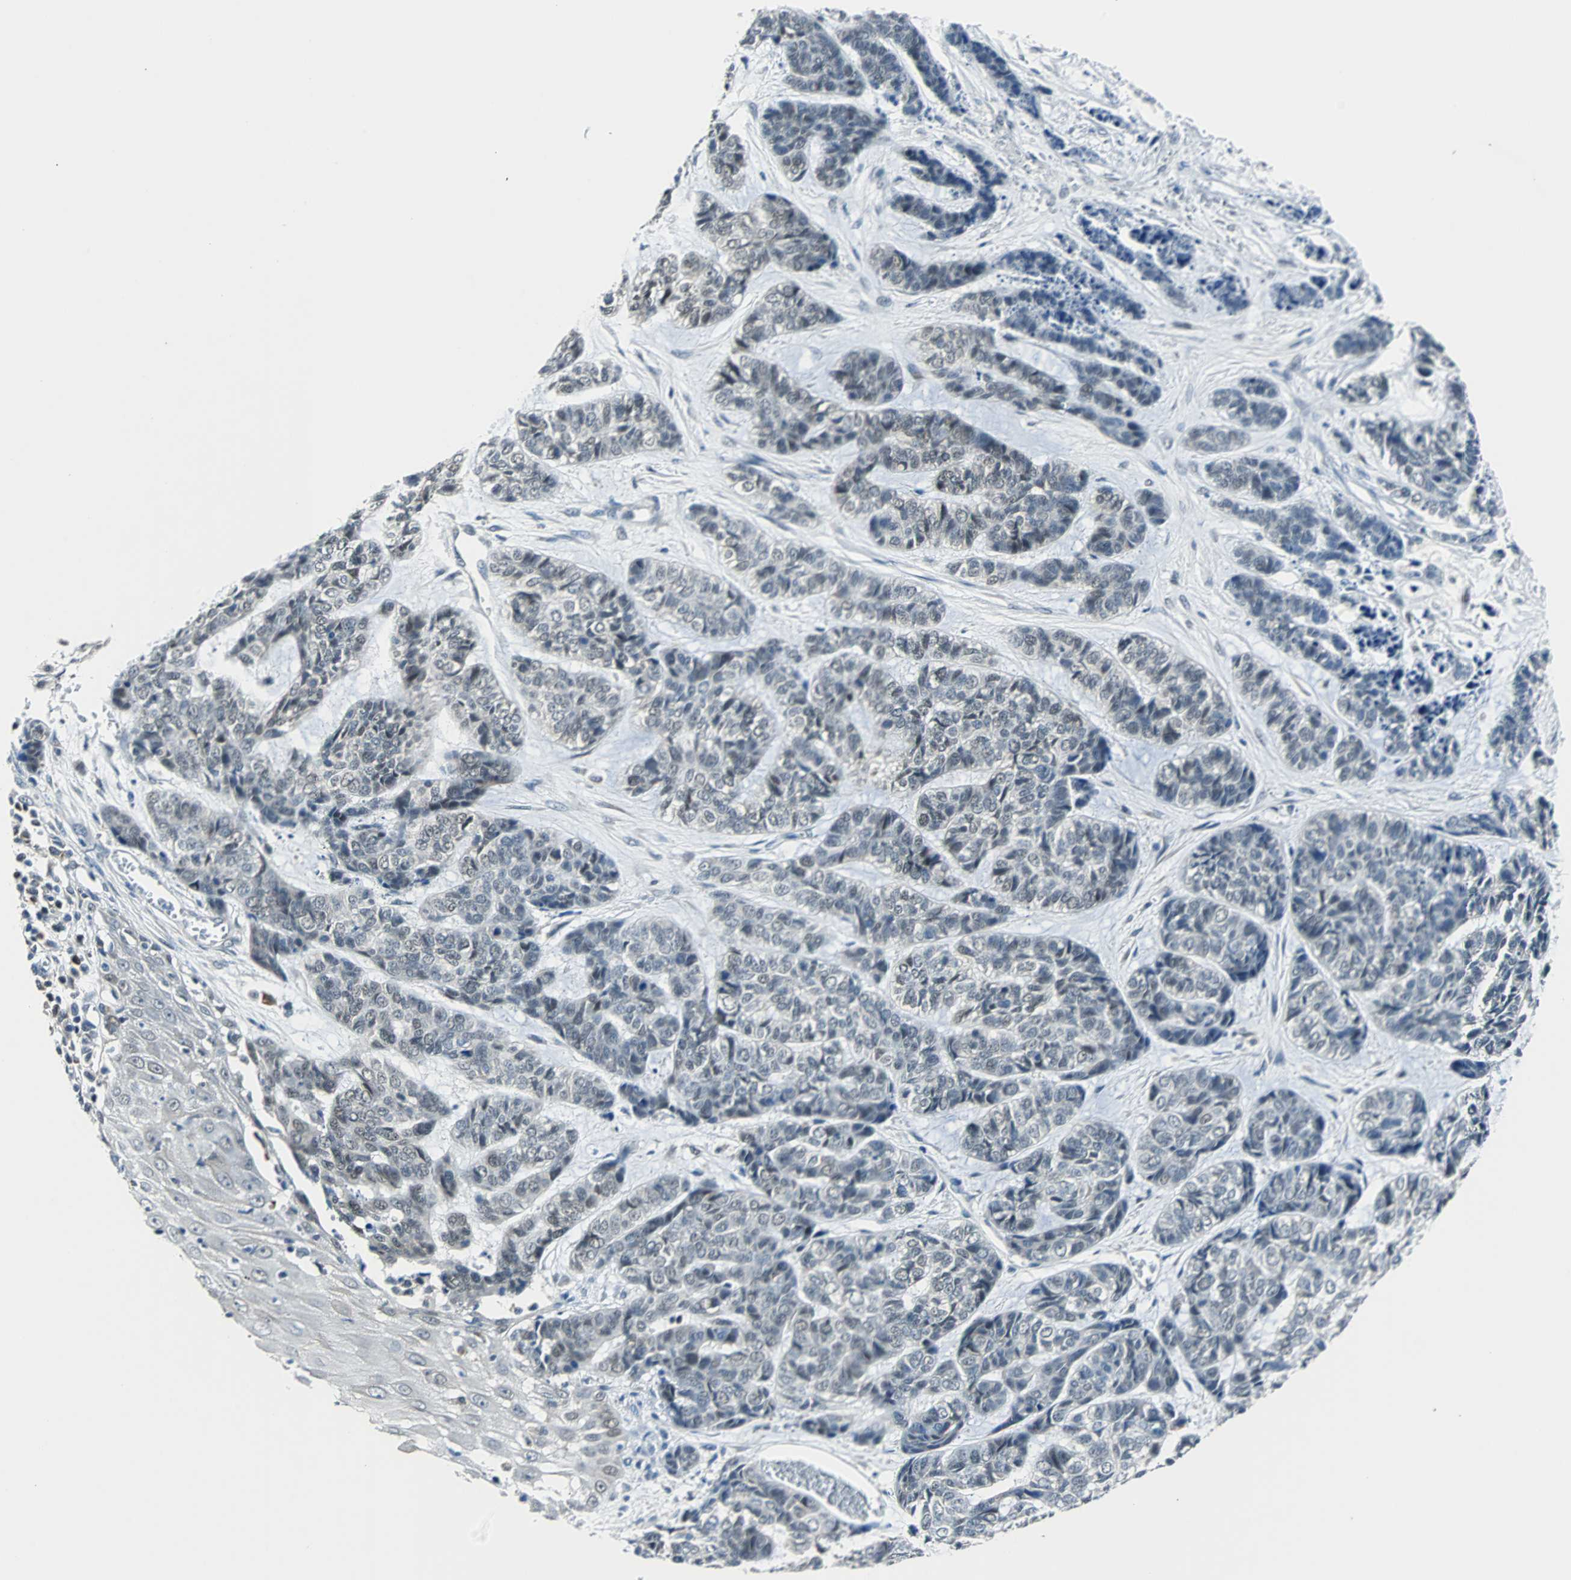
{"staining": {"intensity": "weak", "quantity": "<25%", "location": "nuclear"}, "tissue": "skin cancer", "cell_type": "Tumor cells", "image_type": "cancer", "snomed": [{"axis": "morphology", "description": "Basal cell carcinoma"}, {"axis": "topography", "description": "Skin"}], "caption": "Human skin cancer stained for a protein using immunohistochemistry exhibits no expression in tumor cells.", "gene": "USP28", "patient": {"sex": "female", "age": 64}}